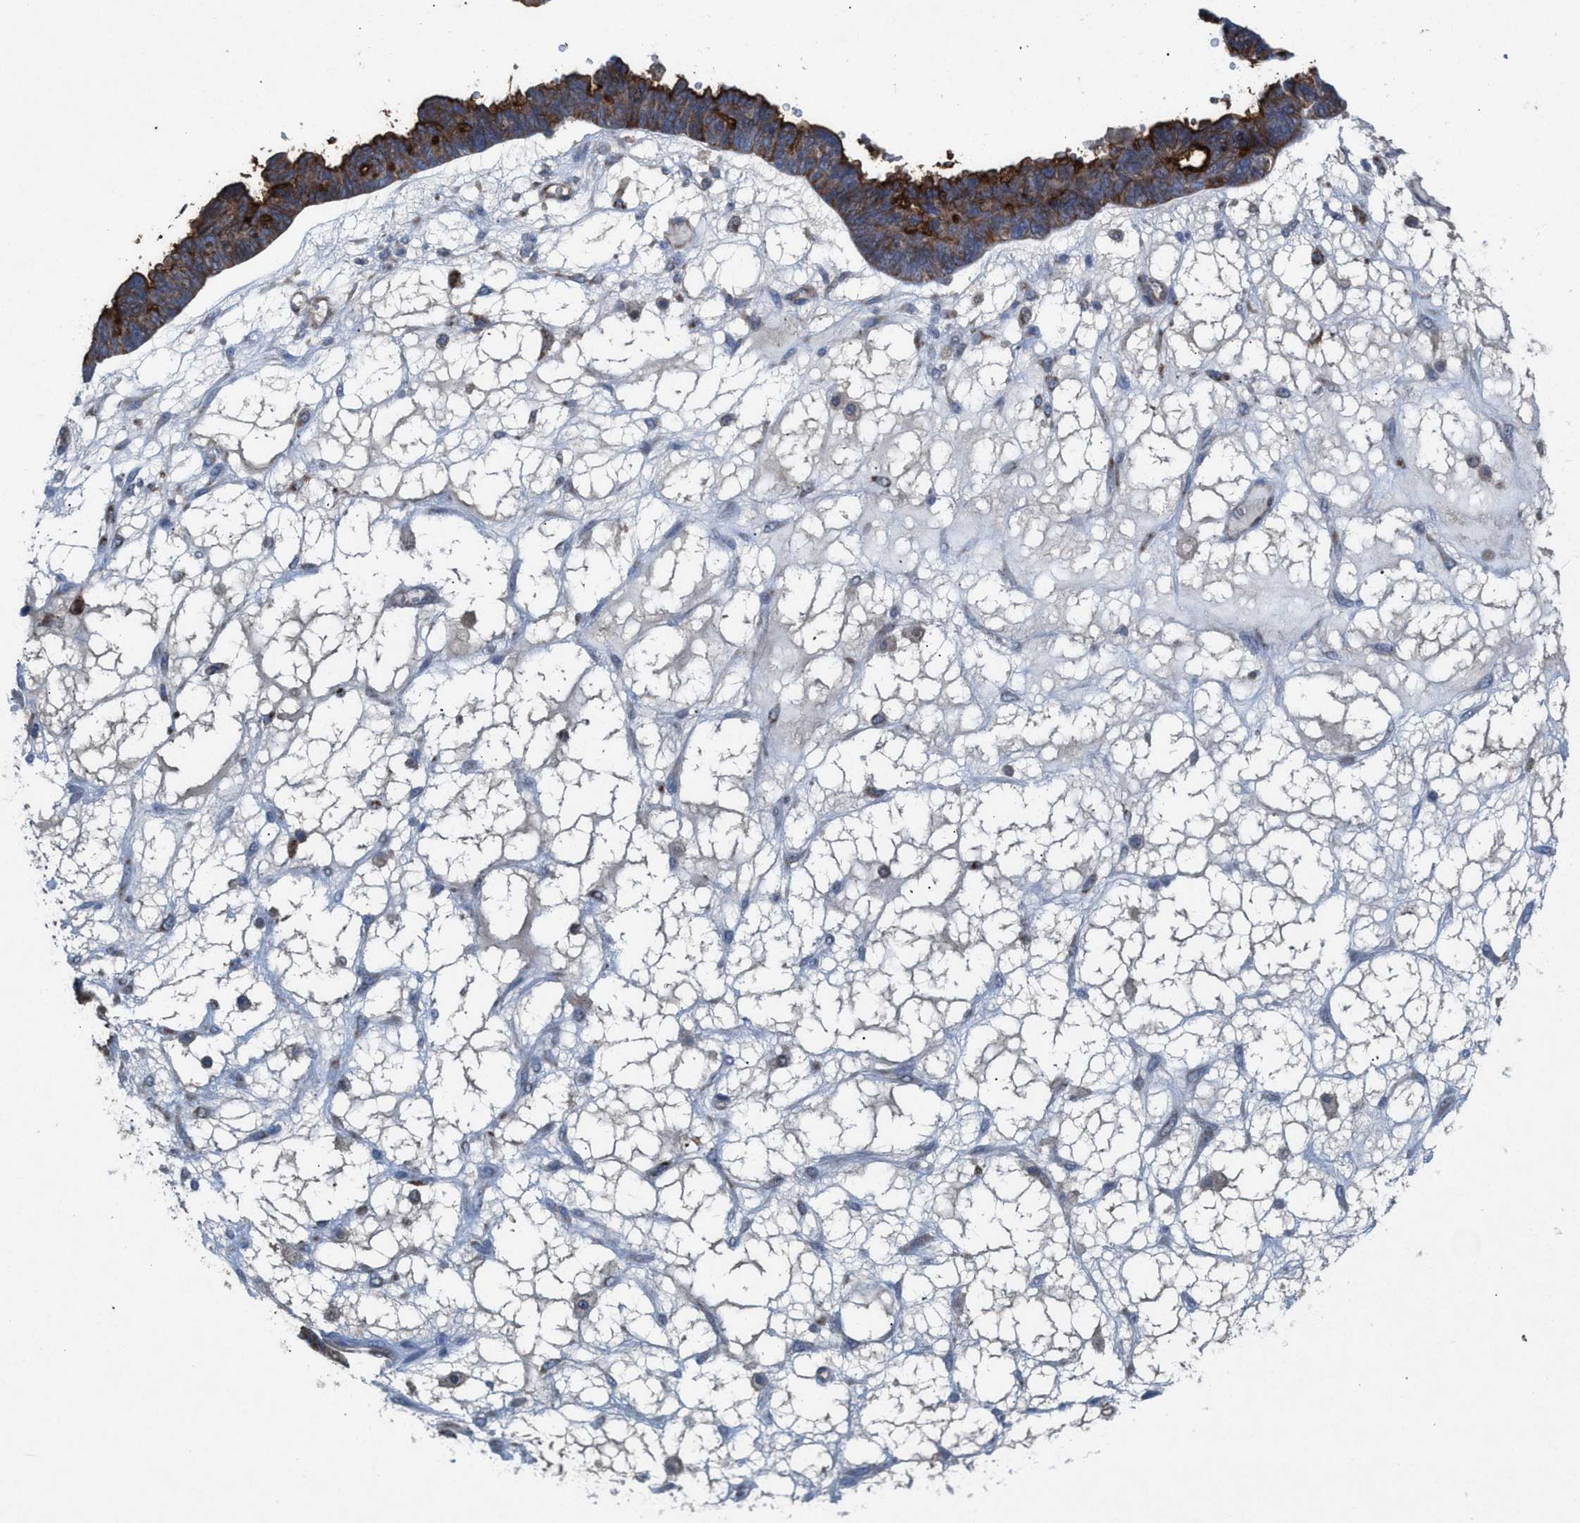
{"staining": {"intensity": "strong", "quantity": ">75%", "location": "cytoplasmic/membranous"}, "tissue": "ovarian cancer", "cell_type": "Tumor cells", "image_type": "cancer", "snomed": [{"axis": "morphology", "description": "Cystadenocarcinoma, serous, NOS"}, {"axis": "topography", "description": "Ovary"}], "caption": "High-power microscopy captured an IHC image of serous cystadenocarcinoma (ovarian), revealing strong cytoplasmic/membranous expression in about >75% of tumor cells.", "gene": "MRM1", "patient": {"sex": "female", "age": 79}}